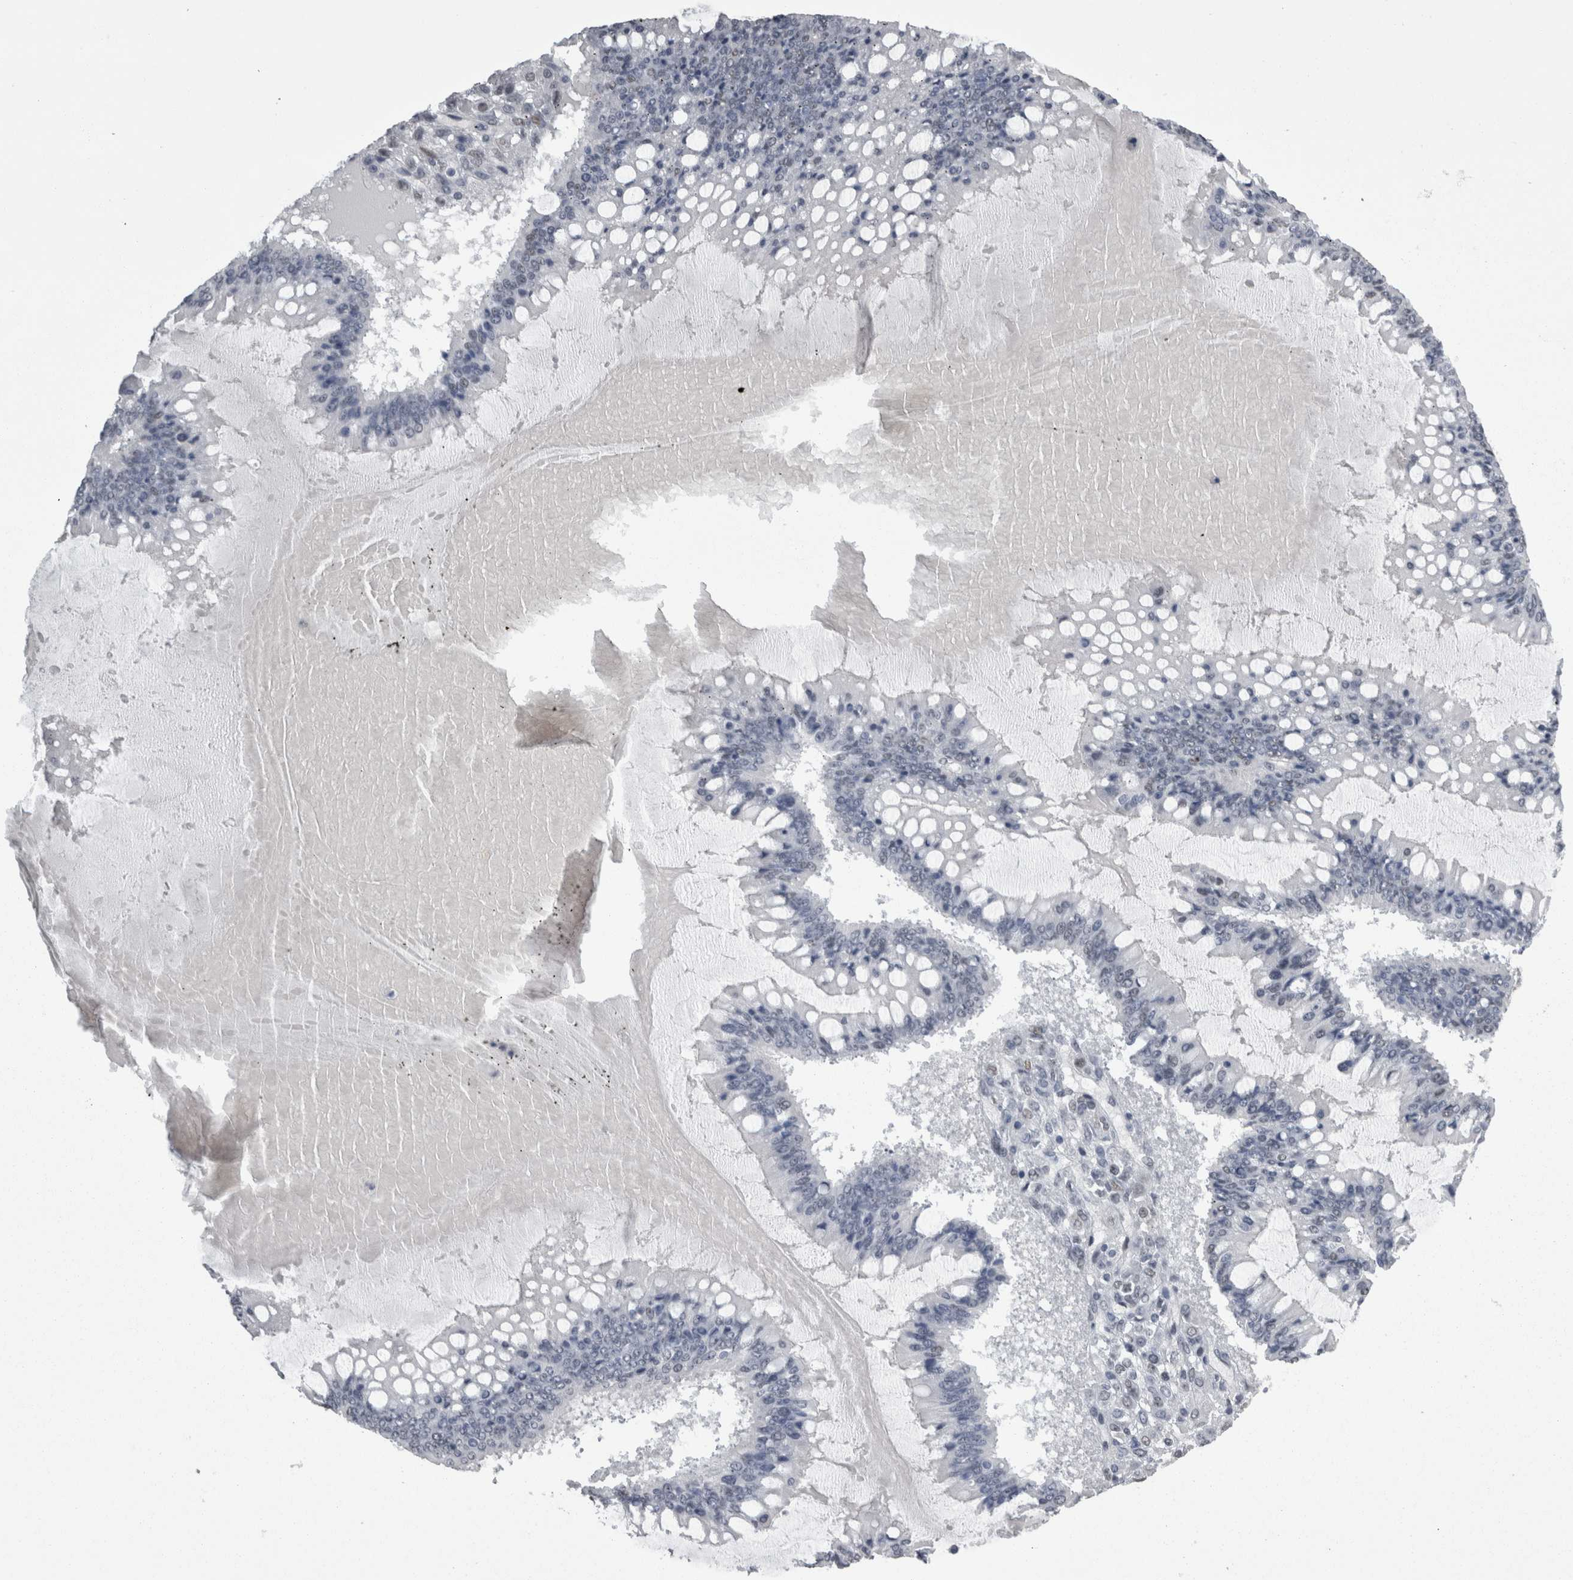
{"staining": {"intensity": "negative", "quantity": "none", "location": "none"}, "tissue": "ovarian cancer", "cell_type": "Tumor cells", "image_type": "cancer", "snomed": [{"axis": "morphology", "description": "Cystadenocarcinoma, mucinous, NOS"}, {"axis": "topography", "description": "Ovary"}], "caption": "DAB (3,3'-diaminobenzidine) immunohistochemical staining of human ovarian cancer demonstrates no significant positivity in tumor cells.", "gene": "C1orf54", "patient": {"sex": "female", "age": 73}}